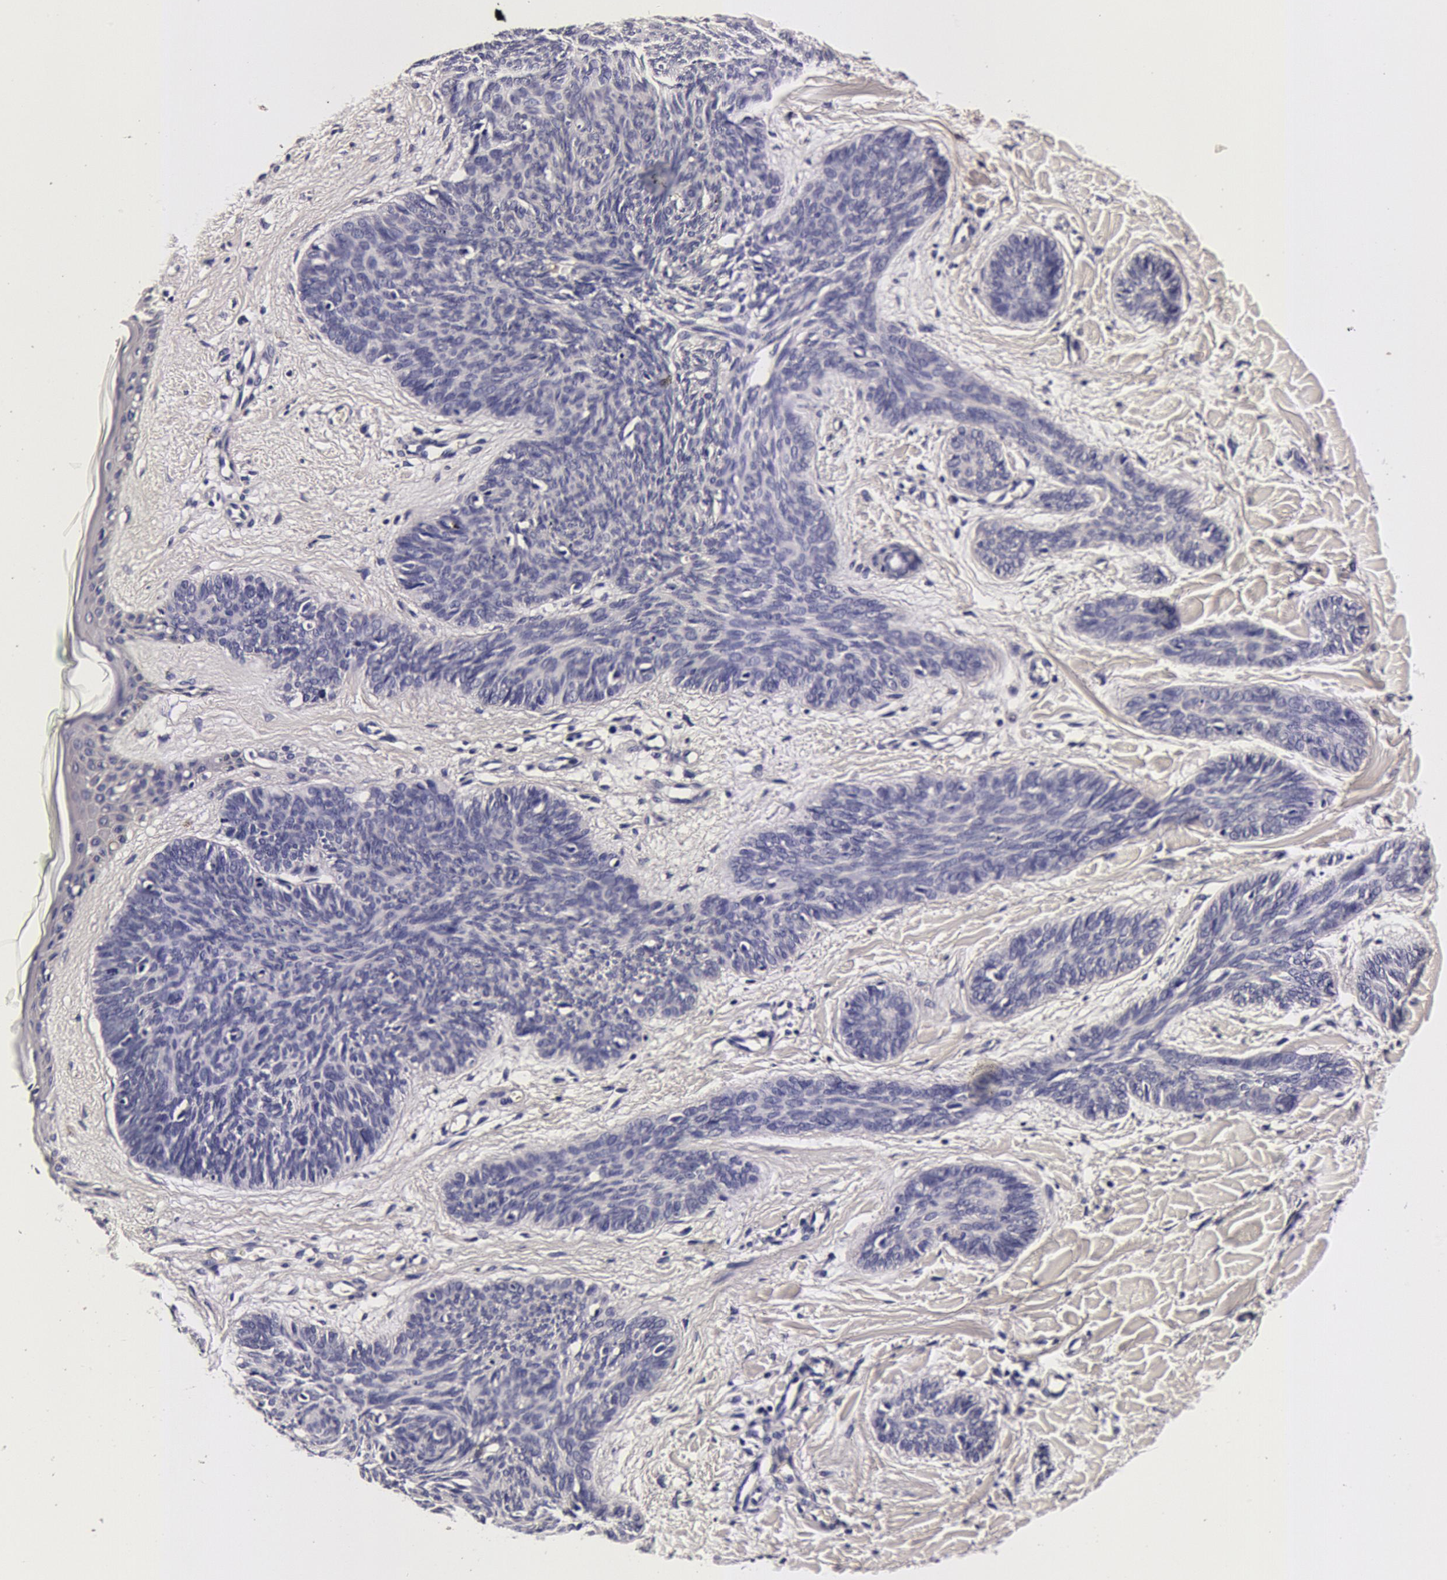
{"staining": {"intensity": "negative", "quantity": "none", "location": "none"}, "tissue": "skin cancer", "cell_type": "Tumor cells", "image_type": "cancer", "snomed": [{"axis": "morphology", "description": "Basal cell carcinoma"}, {"axis": "topography", "description": "Skin"}], "caption": "An immunohistochemistry (IHC) micrograph of skin cancer is shown. There is no staining in tumor cells of skin cancer. (Stains: DAB (3,3'-diaminobenzidine) IHC with hematoxylin counter stain, Microscopy: brightfield microscopy at high magnification).", "gene": "CCDC22", "patient": {"sex": "female", "age": 81}}